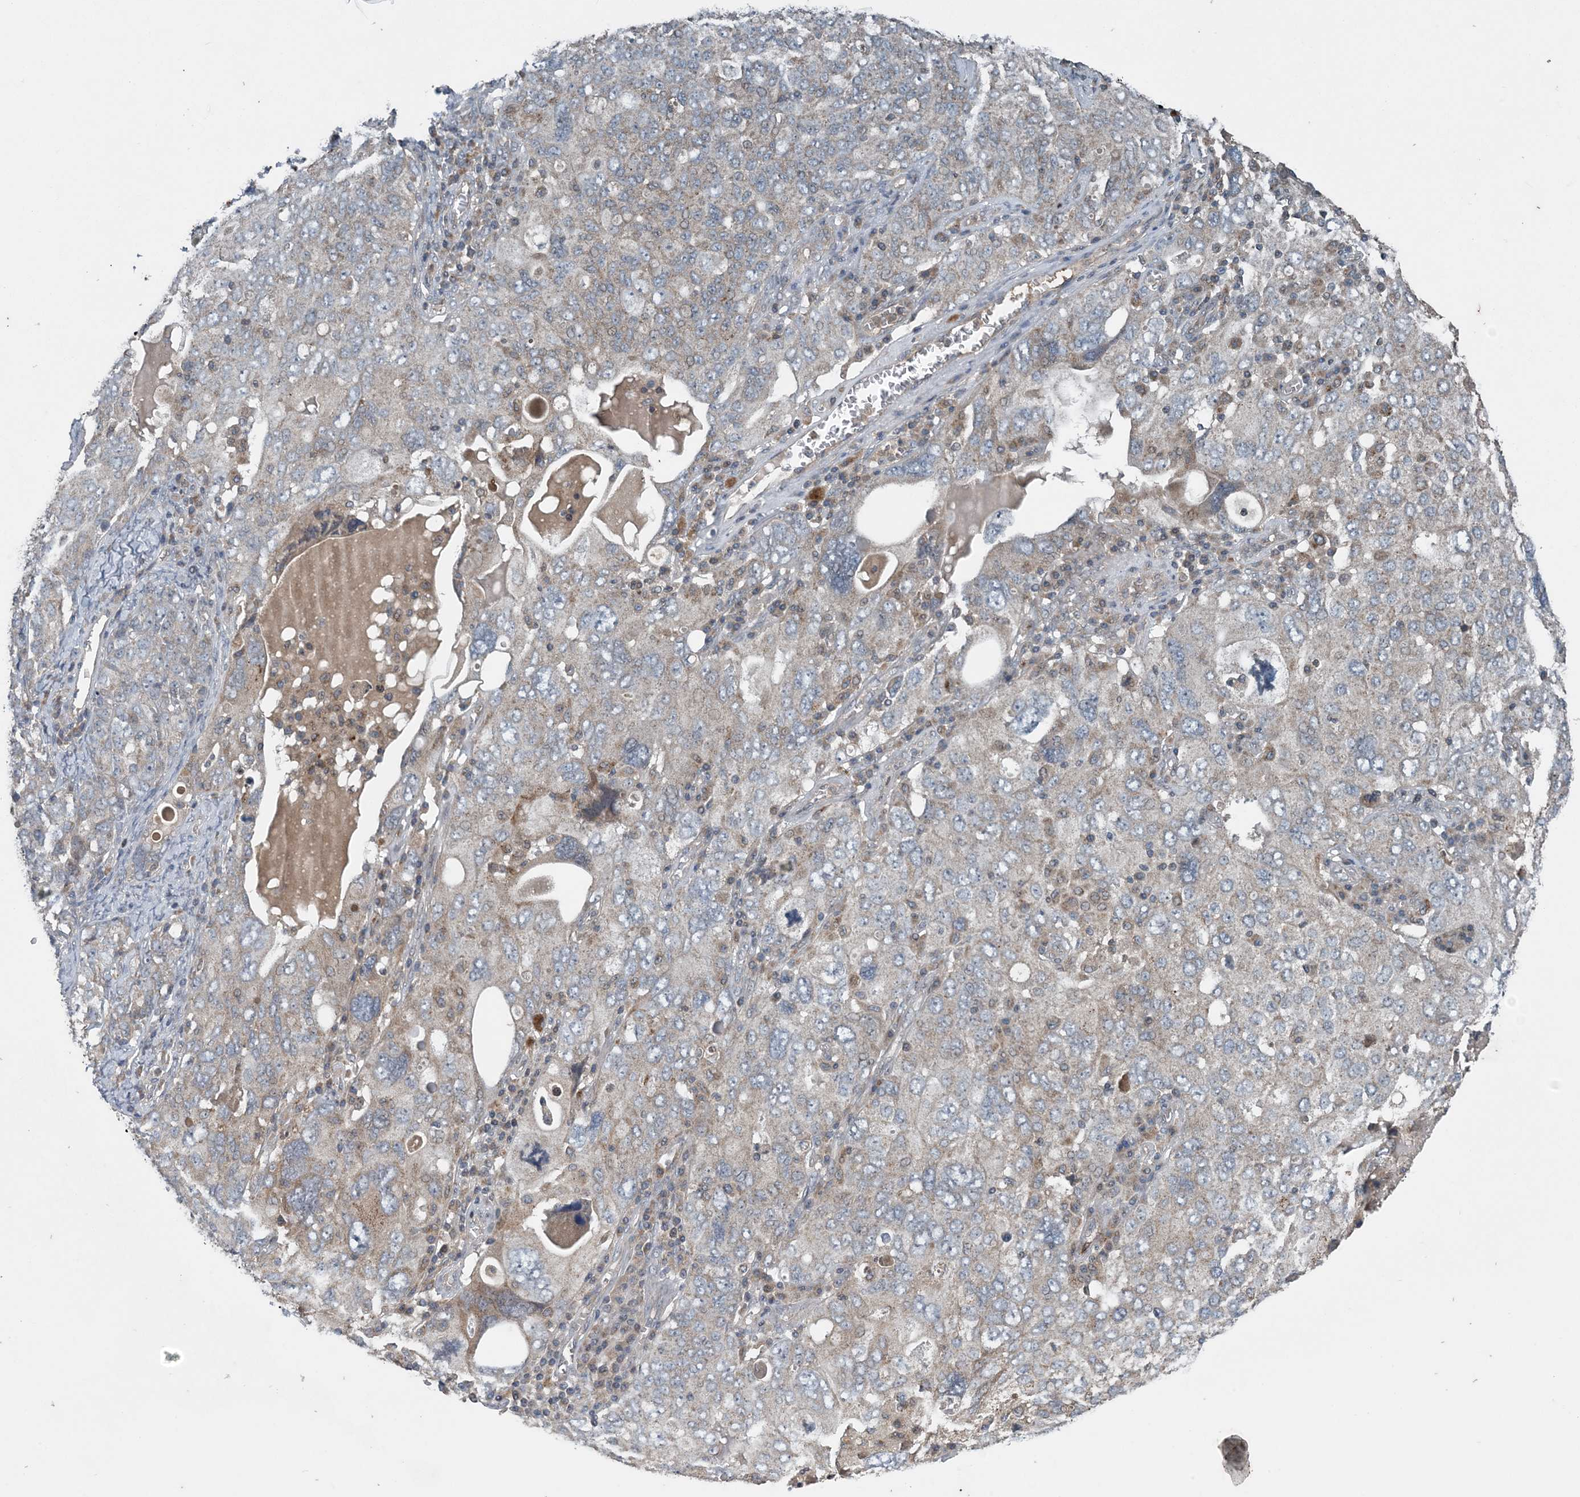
{"staining": {"intensity": "negative", "quantity": "none", "location": "none"}, "tissue": "ovarian cancer", "cell_type": "Tumor cells", "image_type": "cancer", "snomed": [{"axis": "morphology", "description": "Carcinoma, endometroid"}, {"axis": "topography", "description": "Ovary"}], "caption": "Immunohistochemistry histopathology image of human ovarian cancer (endometroid carcinoma) stained for a protein (brown), which displays no positivity in tumor cells. Brightfield microscopy of immunohistochemistry stained with DAB (brown) and hematoxylin (blue), captured at high magnification.", "gene": "MYO9B", "patient": {"sex": "female", "age": 62}}